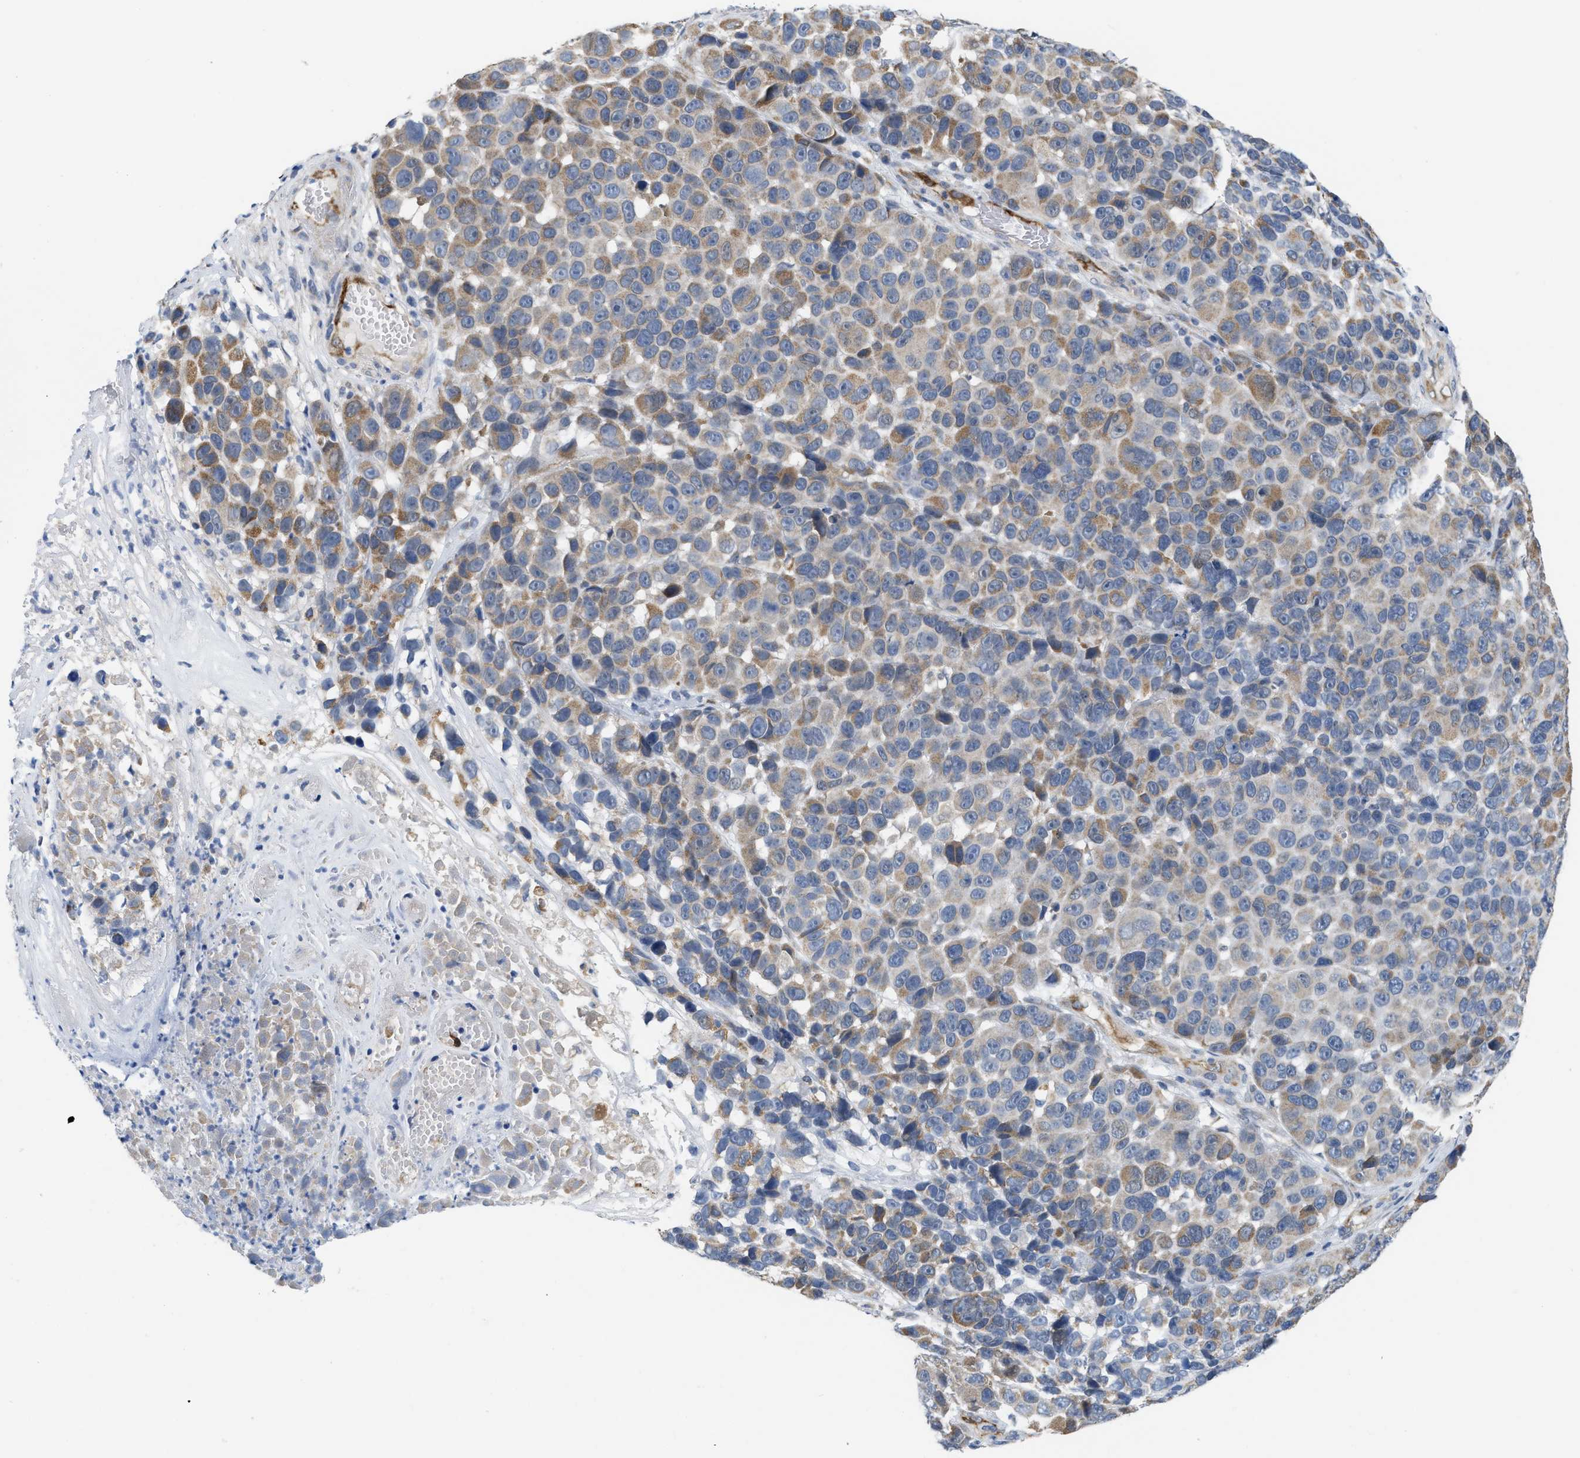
{"staining": {"intensity": "weak", "quantity": "25%-75%", "location": "cytoplasmic/membranous"}, "tissue": "melanoma", "cell_type": "Tumor cells", "image_type": "cancer", "snomed": [{"axis": "morphology", "description": "Malignant melanoma, NOS"}, {"axis": "topography", "description": "Skin"}], "caption": "A brown stain labels weak cytoplasmic/membranous staining of a protein in melanoma tumor cells.", "gene": "EOGT", "patient": {"sex": "male", "age": 53}}